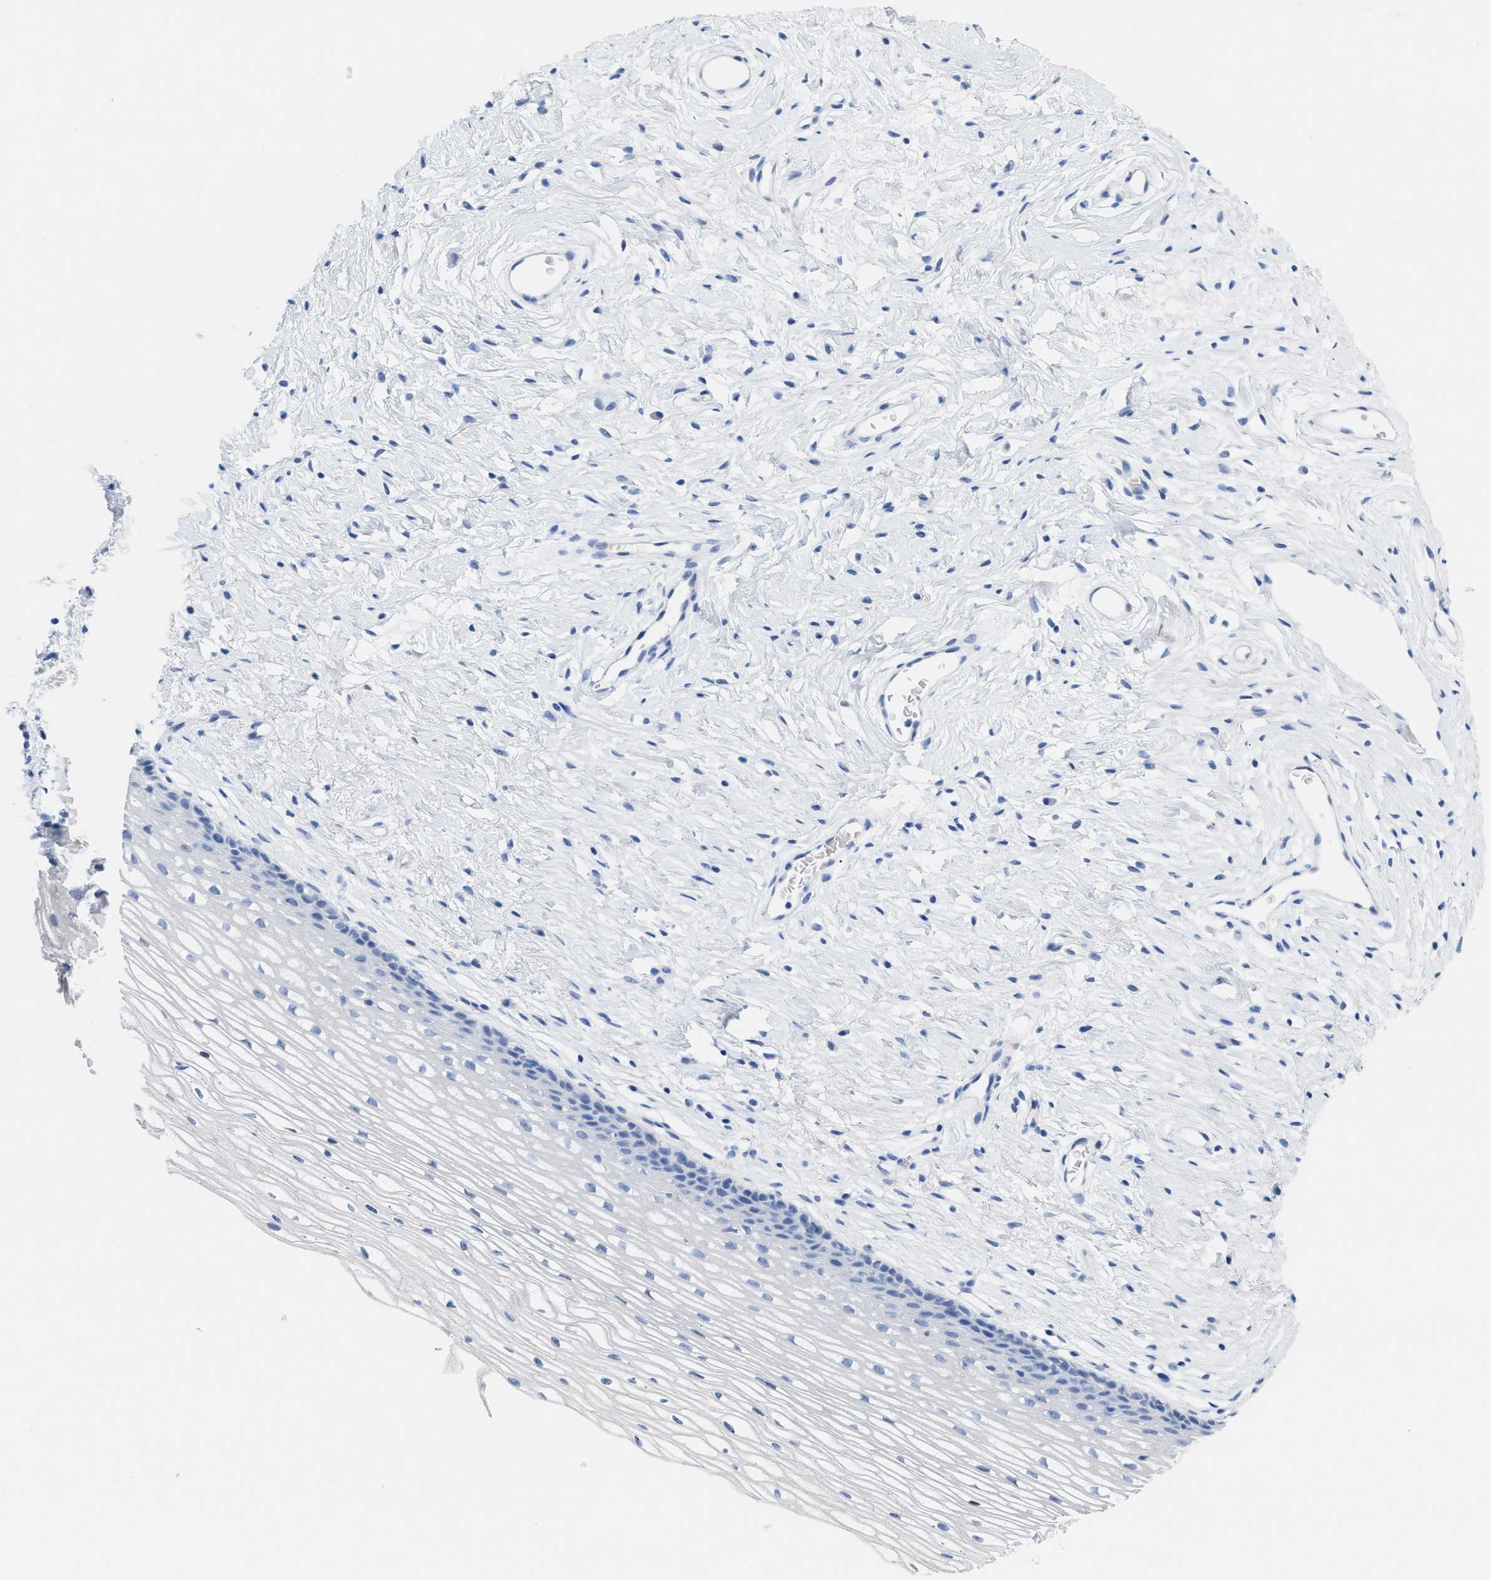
{"staining": {"intensity": "negative", "quantity": "none", "location": "none"}, "tissue": "cervix", "cell_type": "Glandular cells", "image_type": "normal", "snomed": [{"axis": "morphology", "description": "Normal tissue, NOS"}, {"axis": "topography", "description": "Cervix"}], "caption": "A high-resolution photomicrograph shows immunohistochemistry (IHC) staining of normal cervix, which exhibits no significant expression in glandular cells.", "gene": "ANKFN1", "patient": {"sex": "female", "age": 77}}